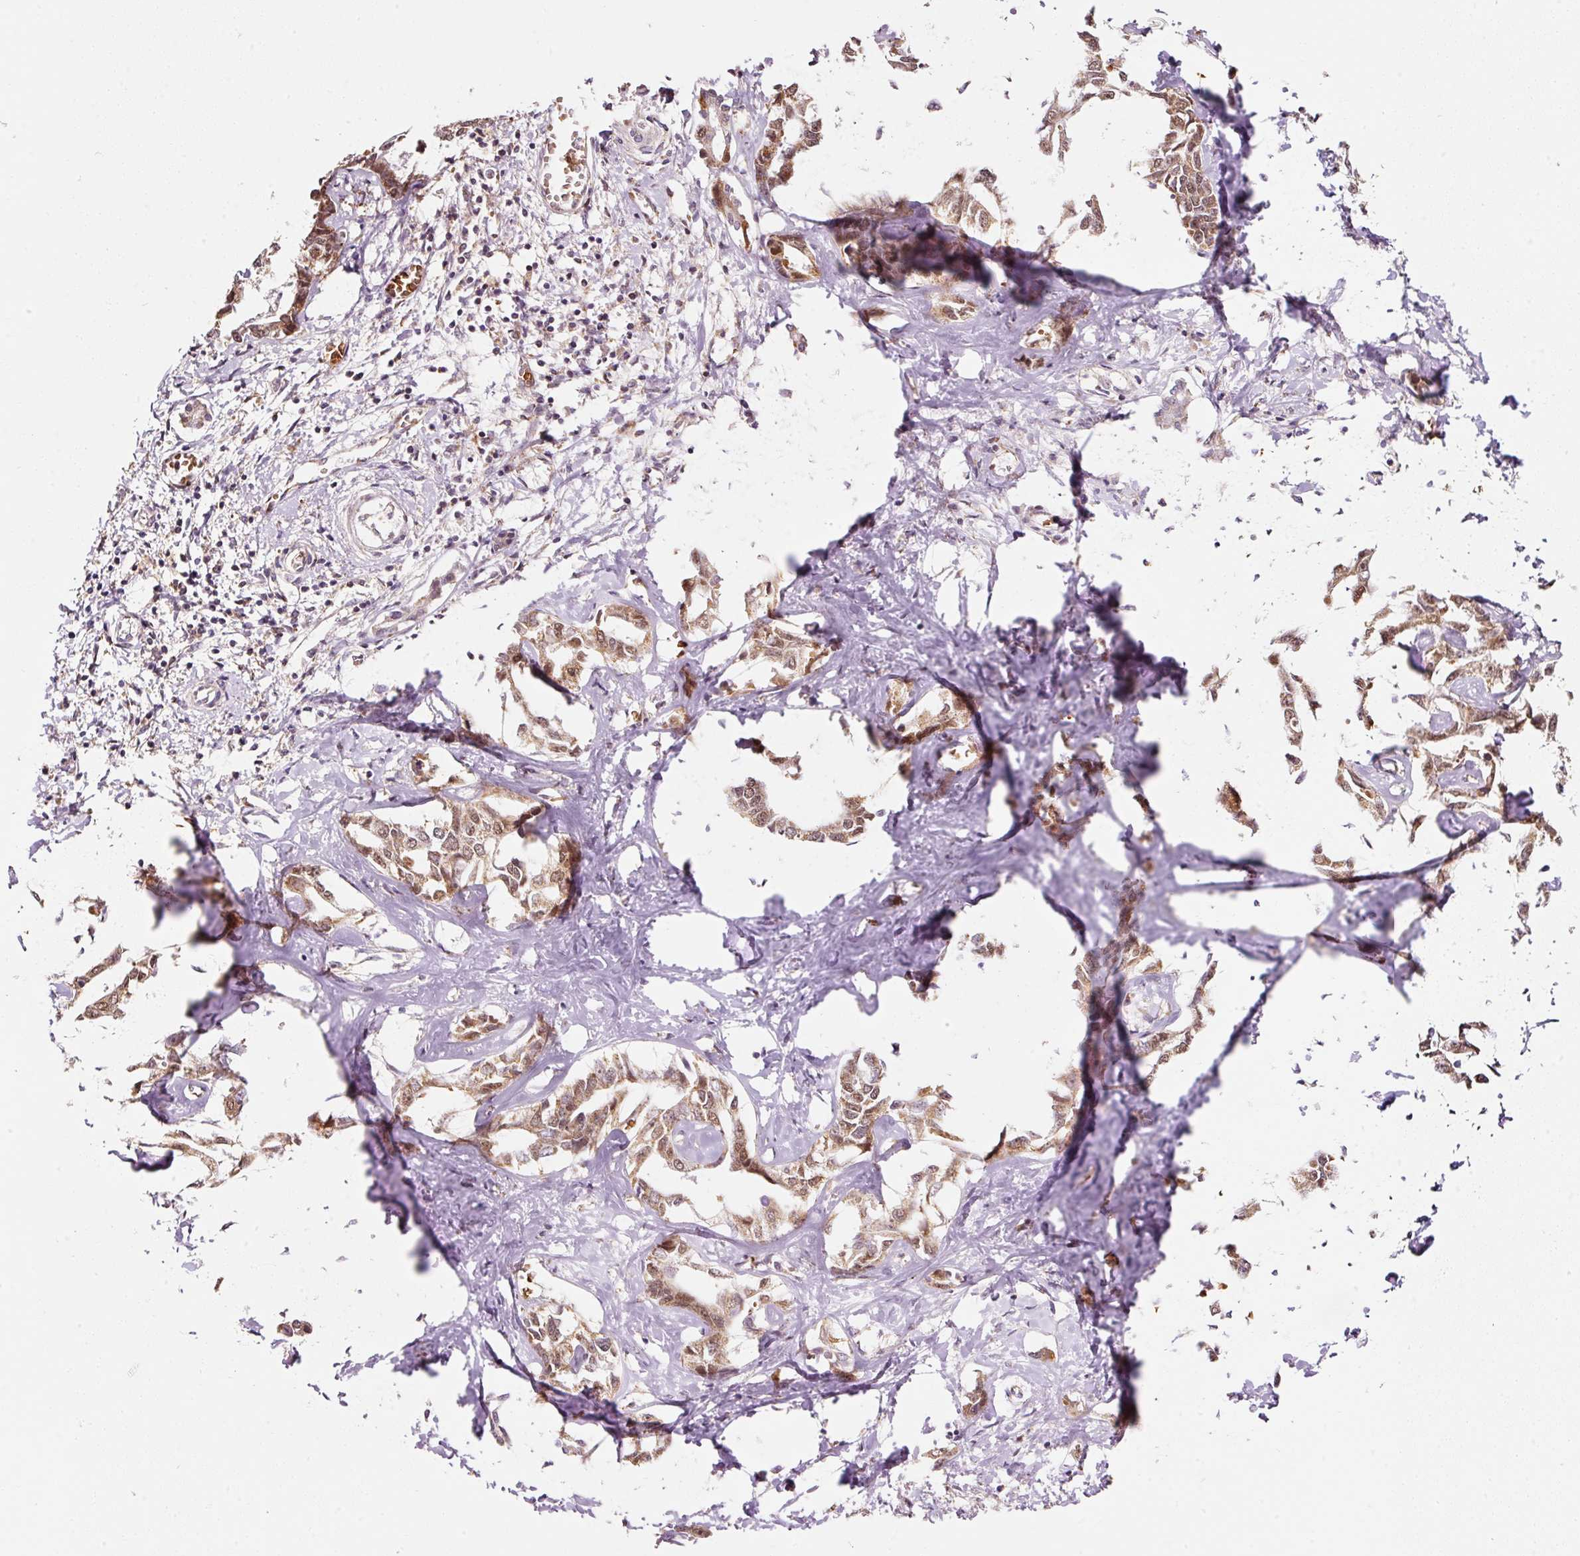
{"staining": {"intensity": "moderate", "quantity": ">75%", "location": "cytoplasmic/membranous,nuclear"}, "tissue": "liver cancer", "cell_type": "Tumor cells", "image_type": "cancer", "snomed": [{"axis": "morphology", "description": "Cholangiocarcinoma"}, {"axis": "topography", "description": "Liver"}], "caption": "Tumor cells display medium levels of moderate cytoplasmic/membranous and nuclear expression in about >75% of cells in liver cholangiocarcinoma.", "gene": "ZNF460", "patient": {"sex": "male", "age": 59}}